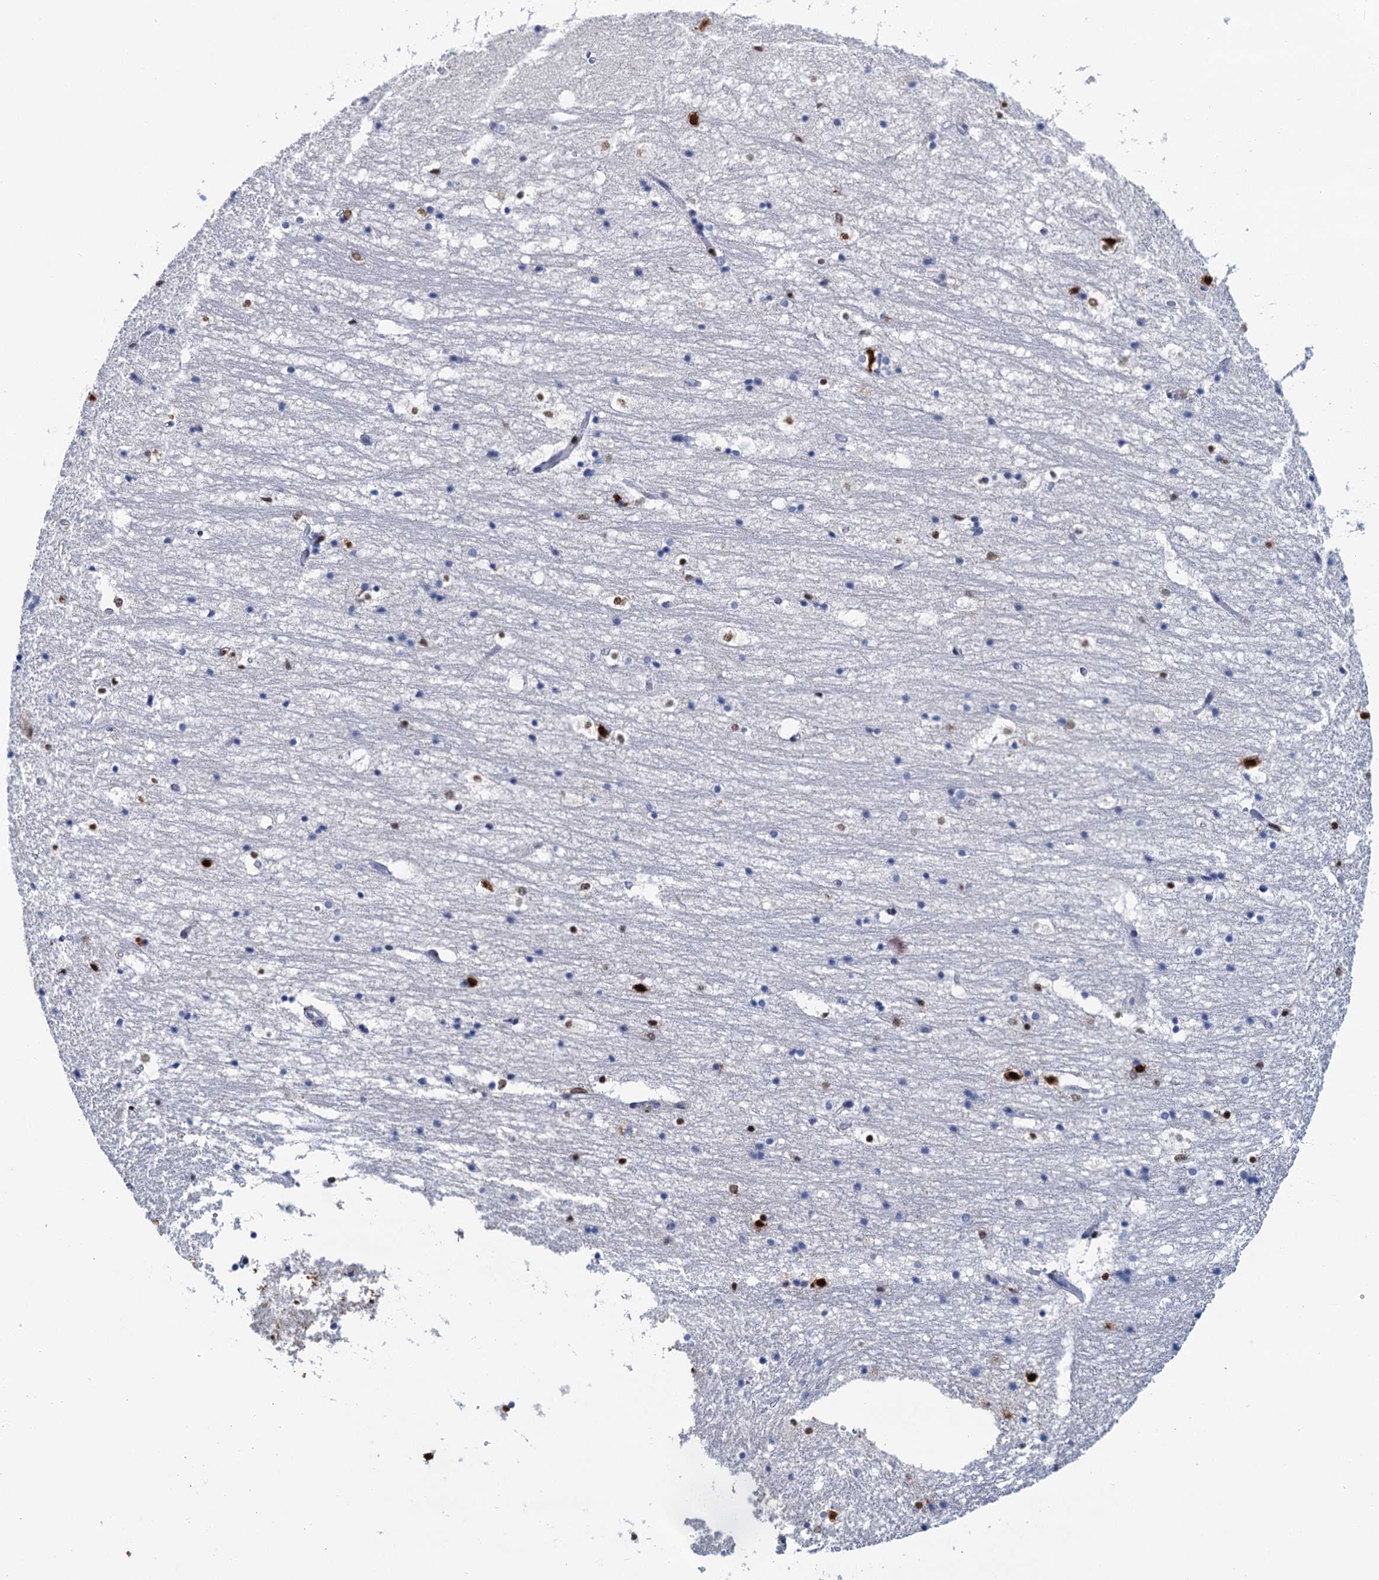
{"staining": {"intensity": "strong", "quantity": "<25%", "location": "nuclear"}, "tissue": "hippocampus", "cell_type": "Glial cells", "image_type": "normal", "snomed": [{"axis": "morphology", "description": "Normal tissue, NOS"}, {"axis": "topography", "description": "Hippocampus"}], "caption": "A medium amount of strong nuclear expression is appreciated in approximately <25% of glial cells in benign hippocampus.", "gene": "CELF2", "patient": {"sex": "female", "age": 52}}